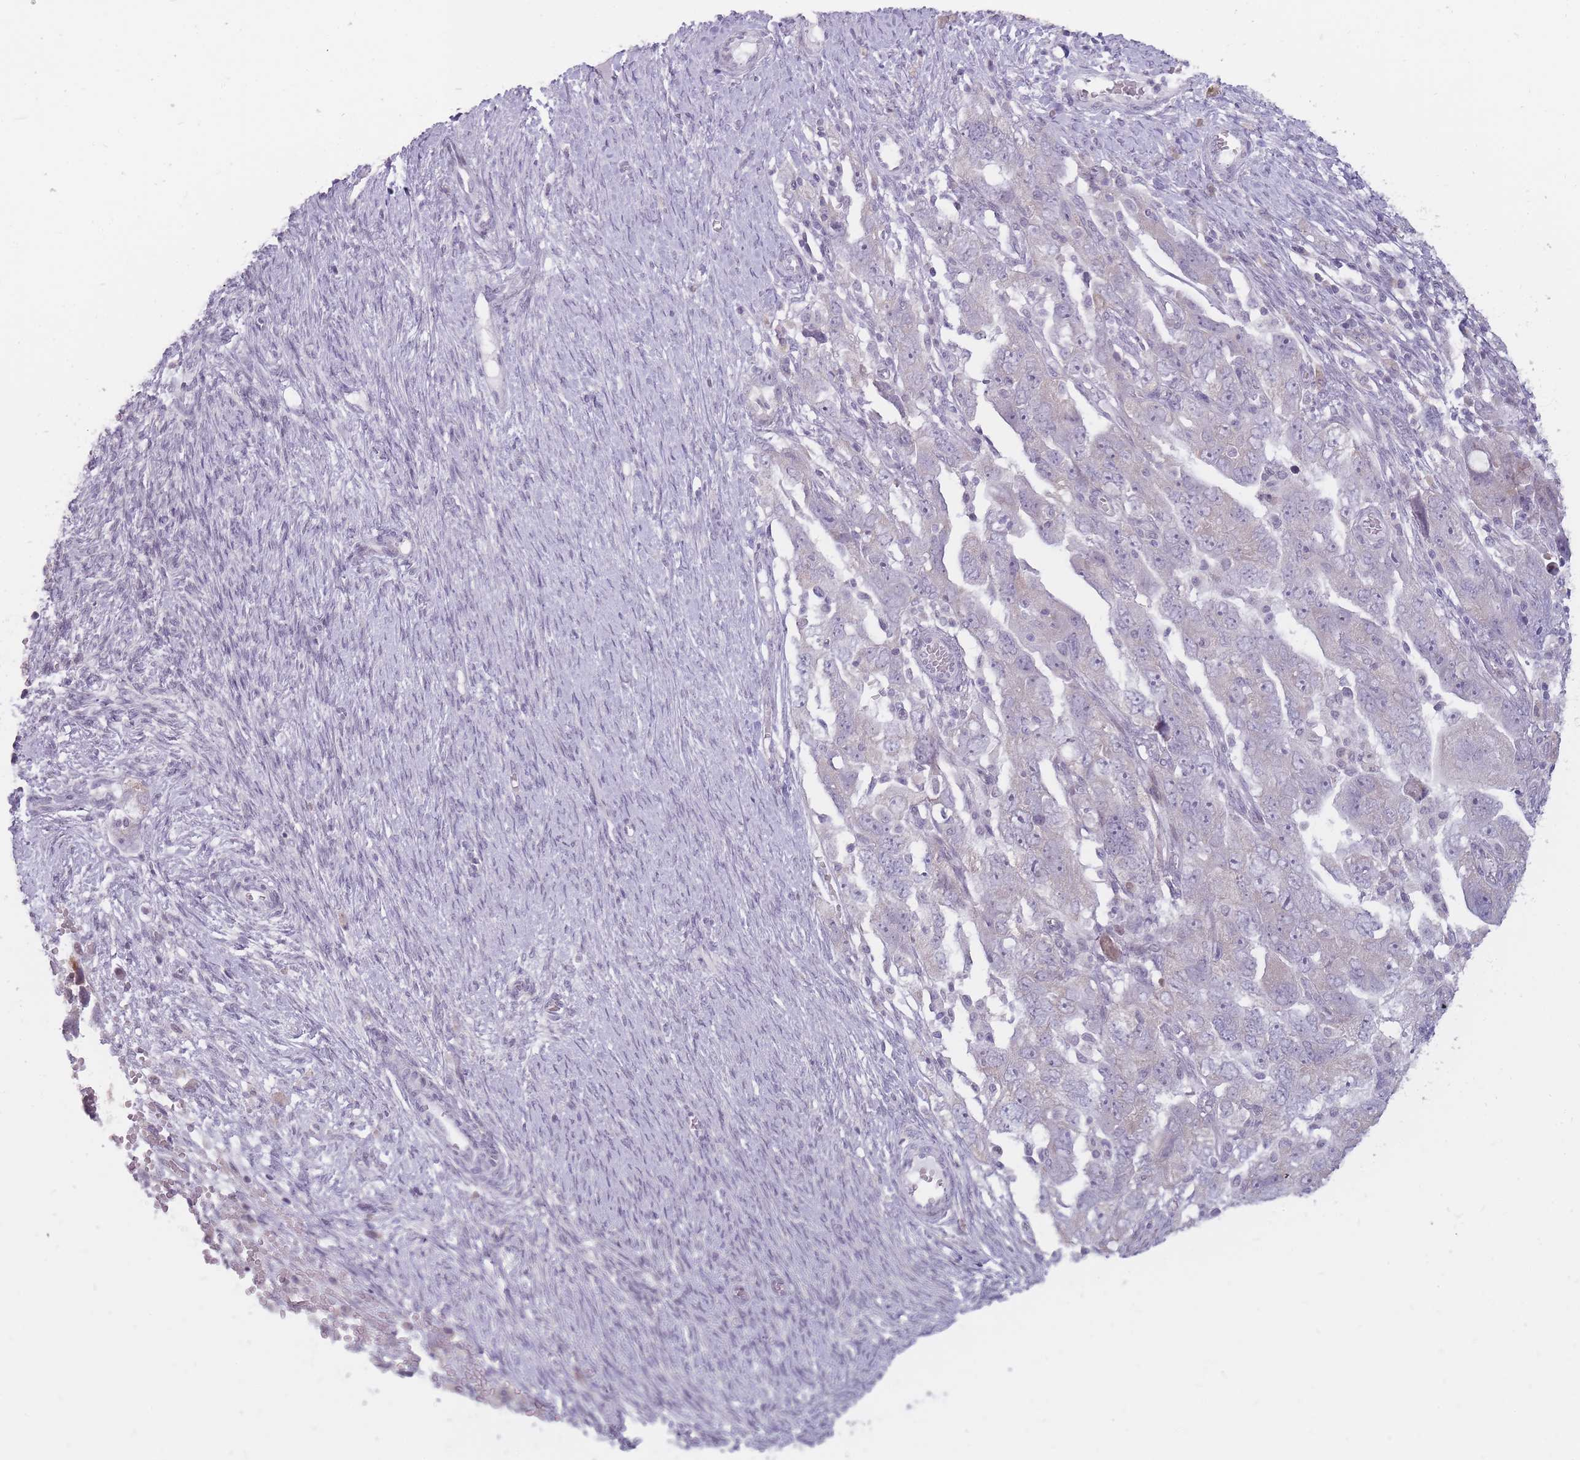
{"staining": {"intensity": "negative", "quantity": "none", "location": "none"}, "tissue": "ovarian cancer", "cell_type": "Tumor cells", "image_type": "cancer", "snomed": [{"axis": "morphology", "description": "Carcinoma, NOS"}, {"axis": "morphology", "description": "Cystadenocarcinoma, serous, NOS"}, {"axis": "topography", "description": "Ovary"}], "caption": "Immunohistochemical staining of ovarian cancer reveals no significant expression in tumor cells. (Stains: DAB (3,3'-diaminobenzidine) IHC with hematoxylin counter stain, Microscopy: brightfield microscopy at high magnification).", "gene": "POMZP3", "patient": {"sex": "female", "age": 69}}